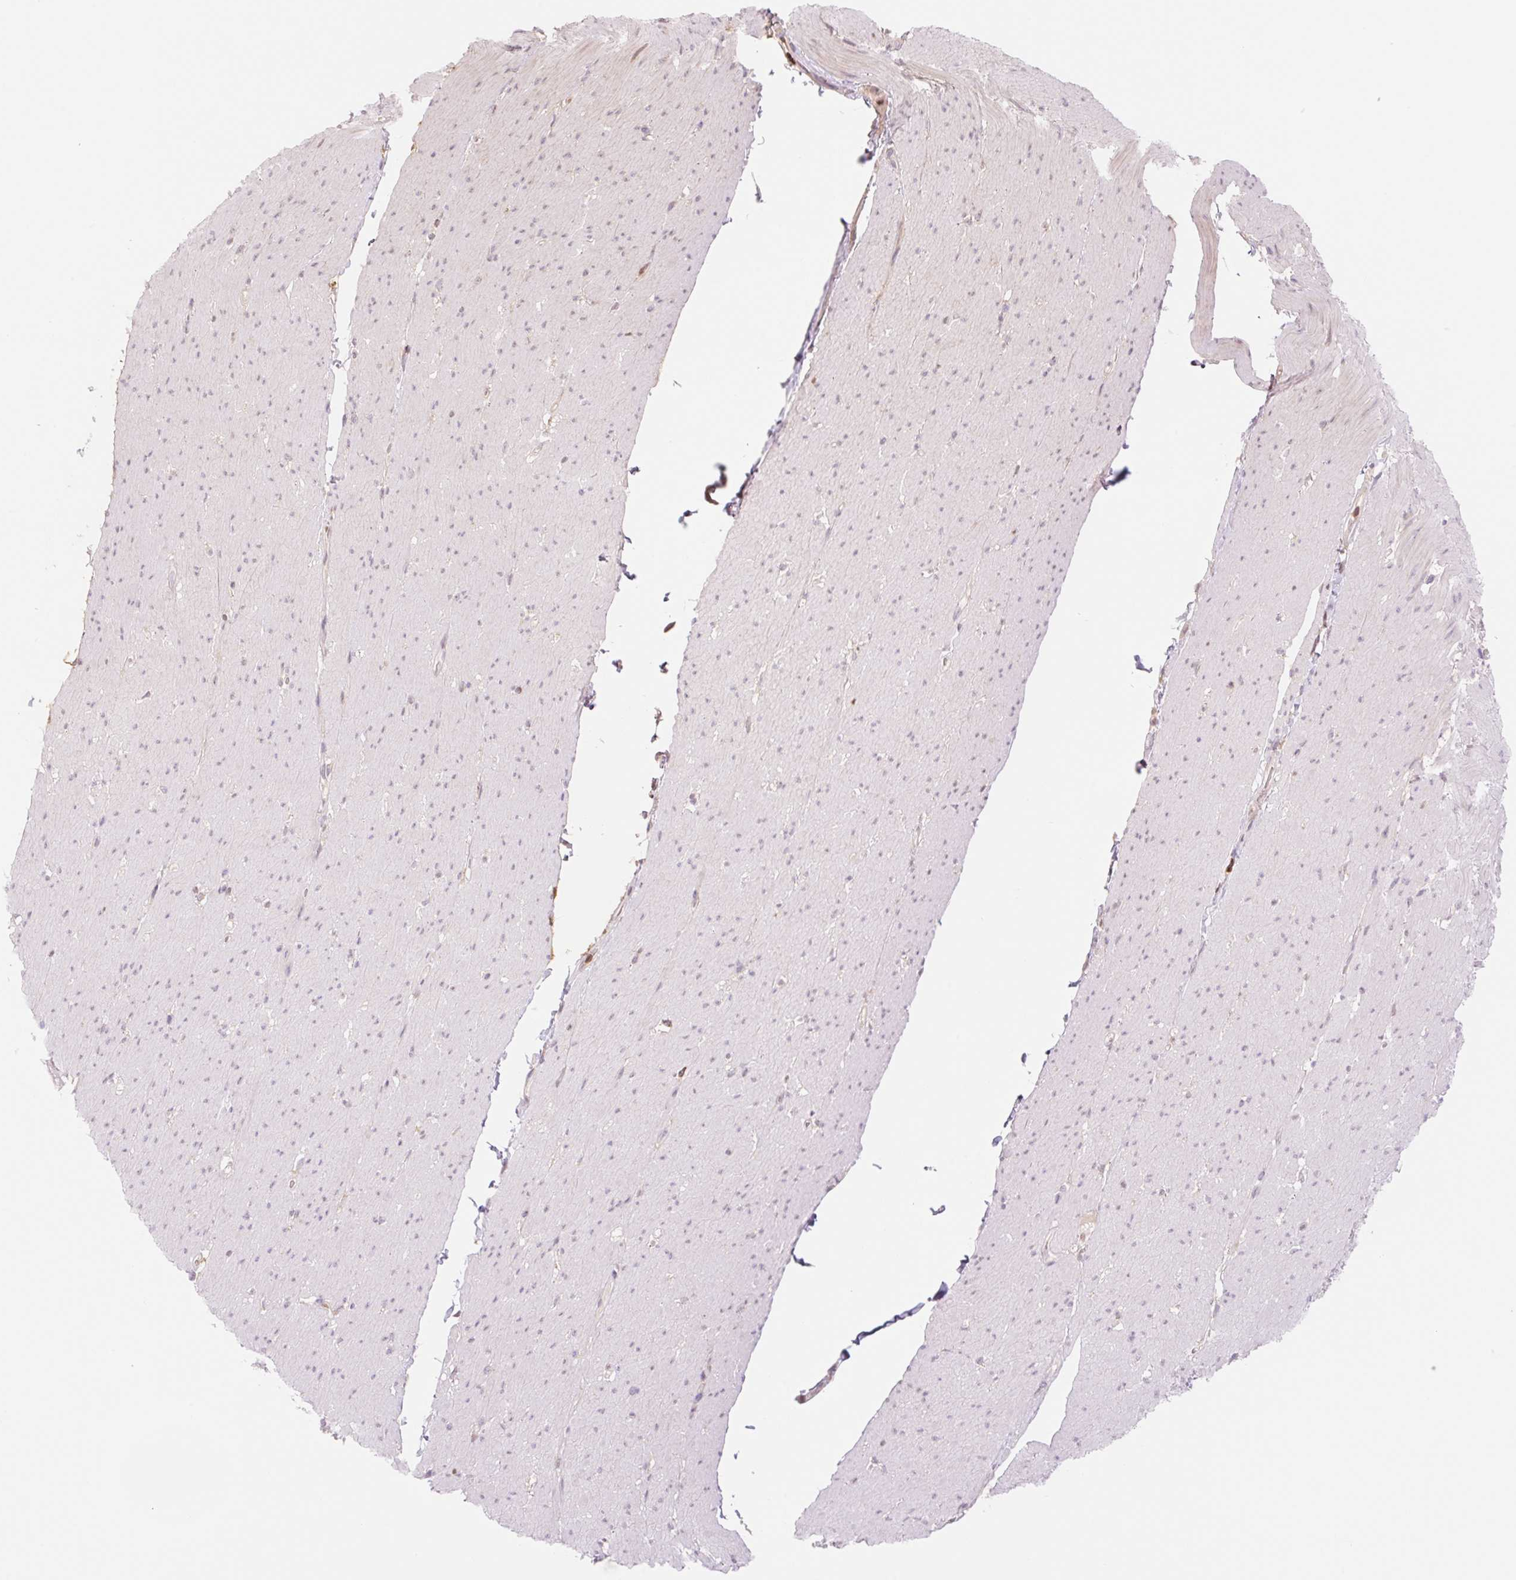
{"staining": {"intensity": "weak", "quantity": "25%-75%", "location": "cytoplasmic/membranous"}, "tissue": "smooth muscle", "cell_type": "Smooth muscle cells", "image_type": "normal", "snomed": [{"axis": "morphology", "description": "Normal tissue, NOS"}, {"axis": "topography", "description": "Smooth muscle"}, {"axis": "topography", "description": "Rectum"}], "caption": "Immunohistochemical staining of benign human smooth muscle reveals low levels of weak cytoplasmic/membranous expression in about 25%-75% of smooth muscle cells.", "gene": "HEBP1", "patient": {"sex": "male", "age": 53}}